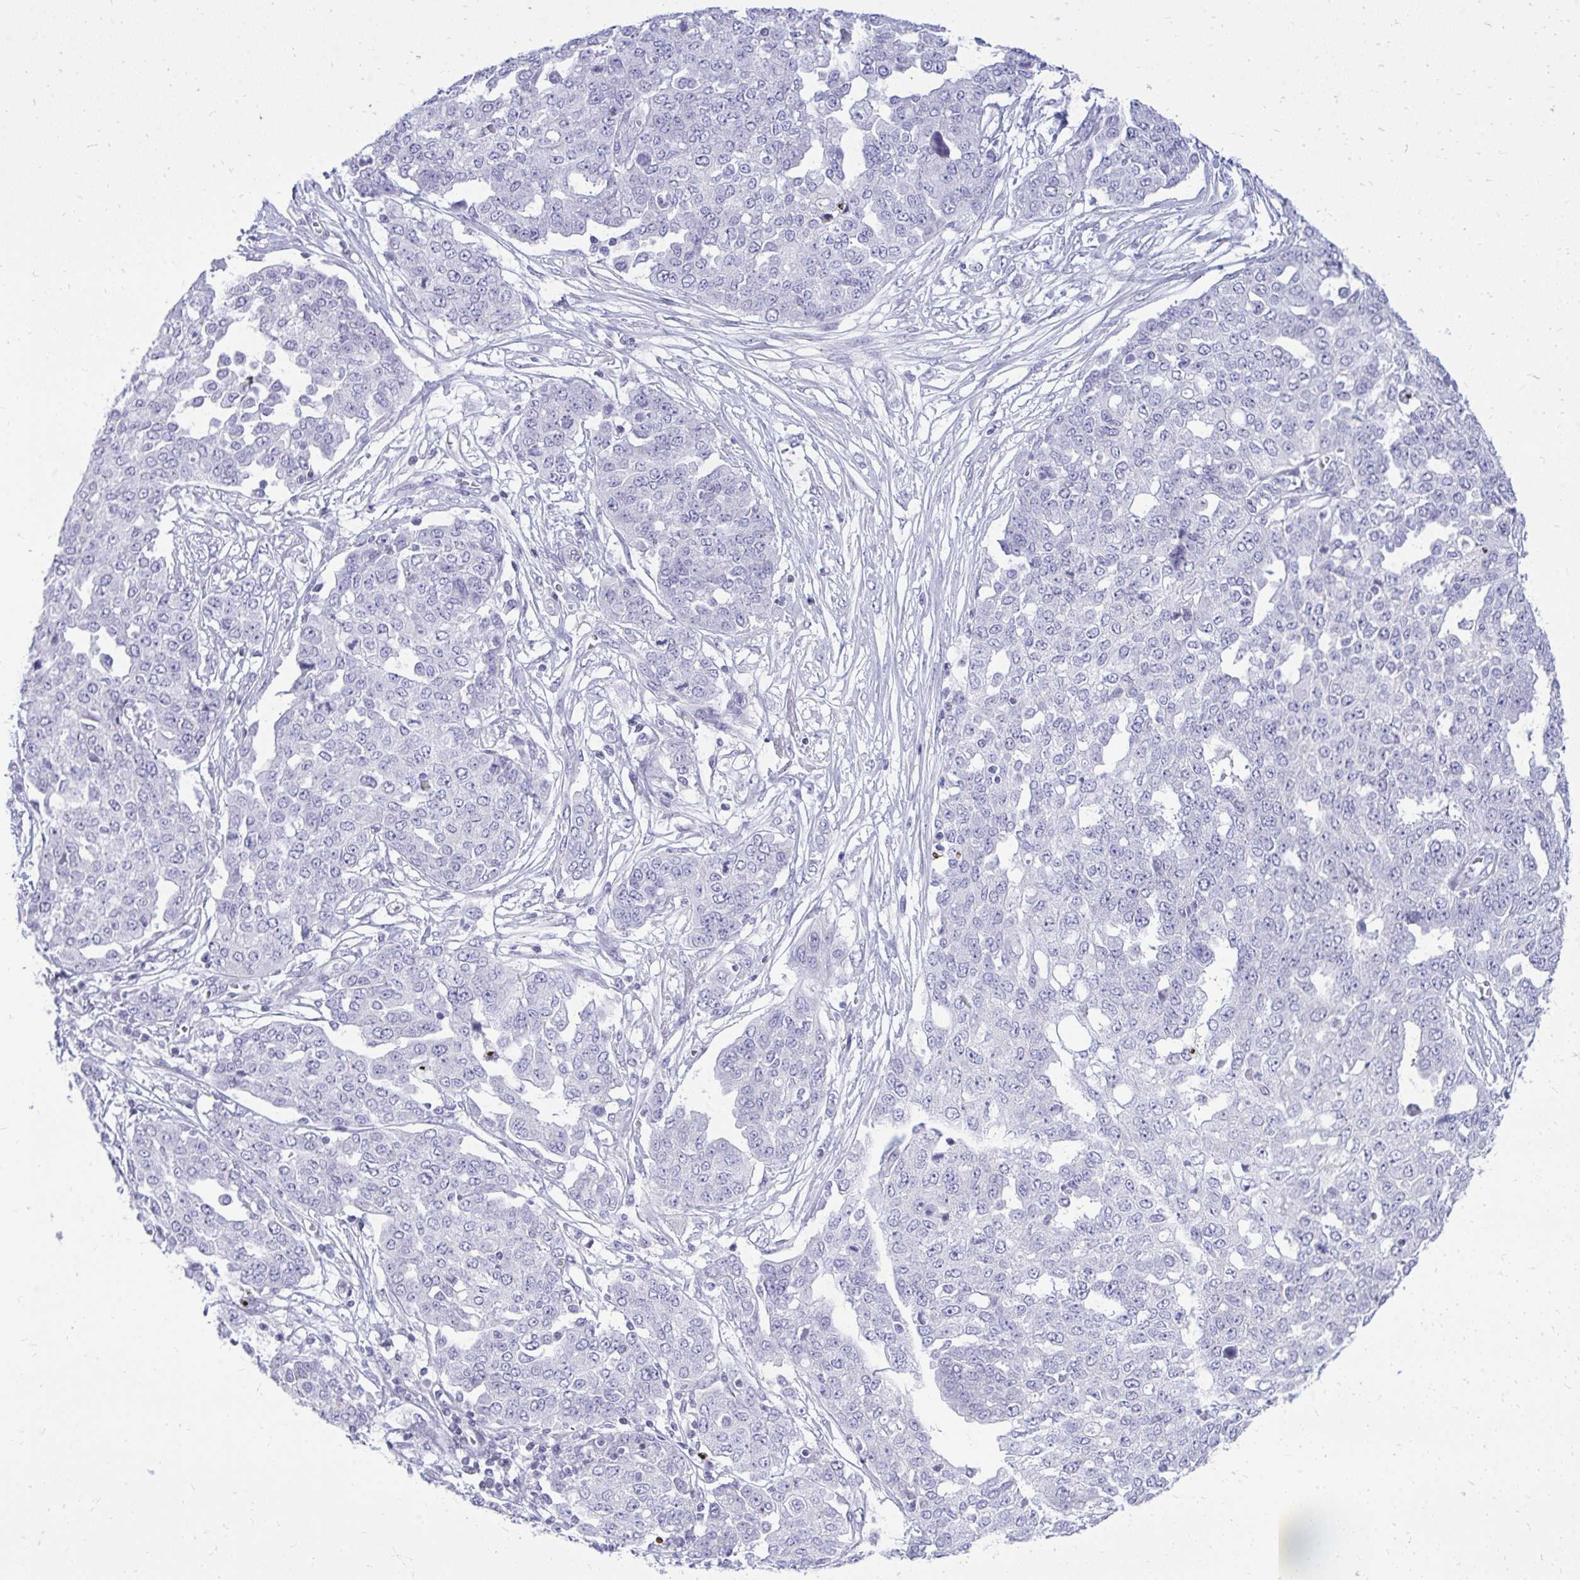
{"staining": {"intensity": "negative", "quantity": "none", "location": "none"}, "tissue": "ovarian cancer", "cell_type": "Tumor cells", "image_type": "cancer", "snomed": [{"axis": "morphology", "description": "Cystadenocarcinoma, serous, NOS"}, {"axis": "topography", "description": "Soft tissue"}, {"axis": "topography", "description": "Ovary"}], "caption": "IHC micrograph of neoplastic tissue: human ovarian serous cystadenocarcinoma stained with DAB (3,3'-diaminobenzidine) shows no significant protein expression in tumor cells. The staining was performed using DAB (3,3'-diaminobenzidine) to visualize the protein expression in brown, while the nuclei were stained in blue with hematoxylin (Magnification: 20x).", "gene": "GABRA1", "patient": {"sex": "female", "age": 57}}